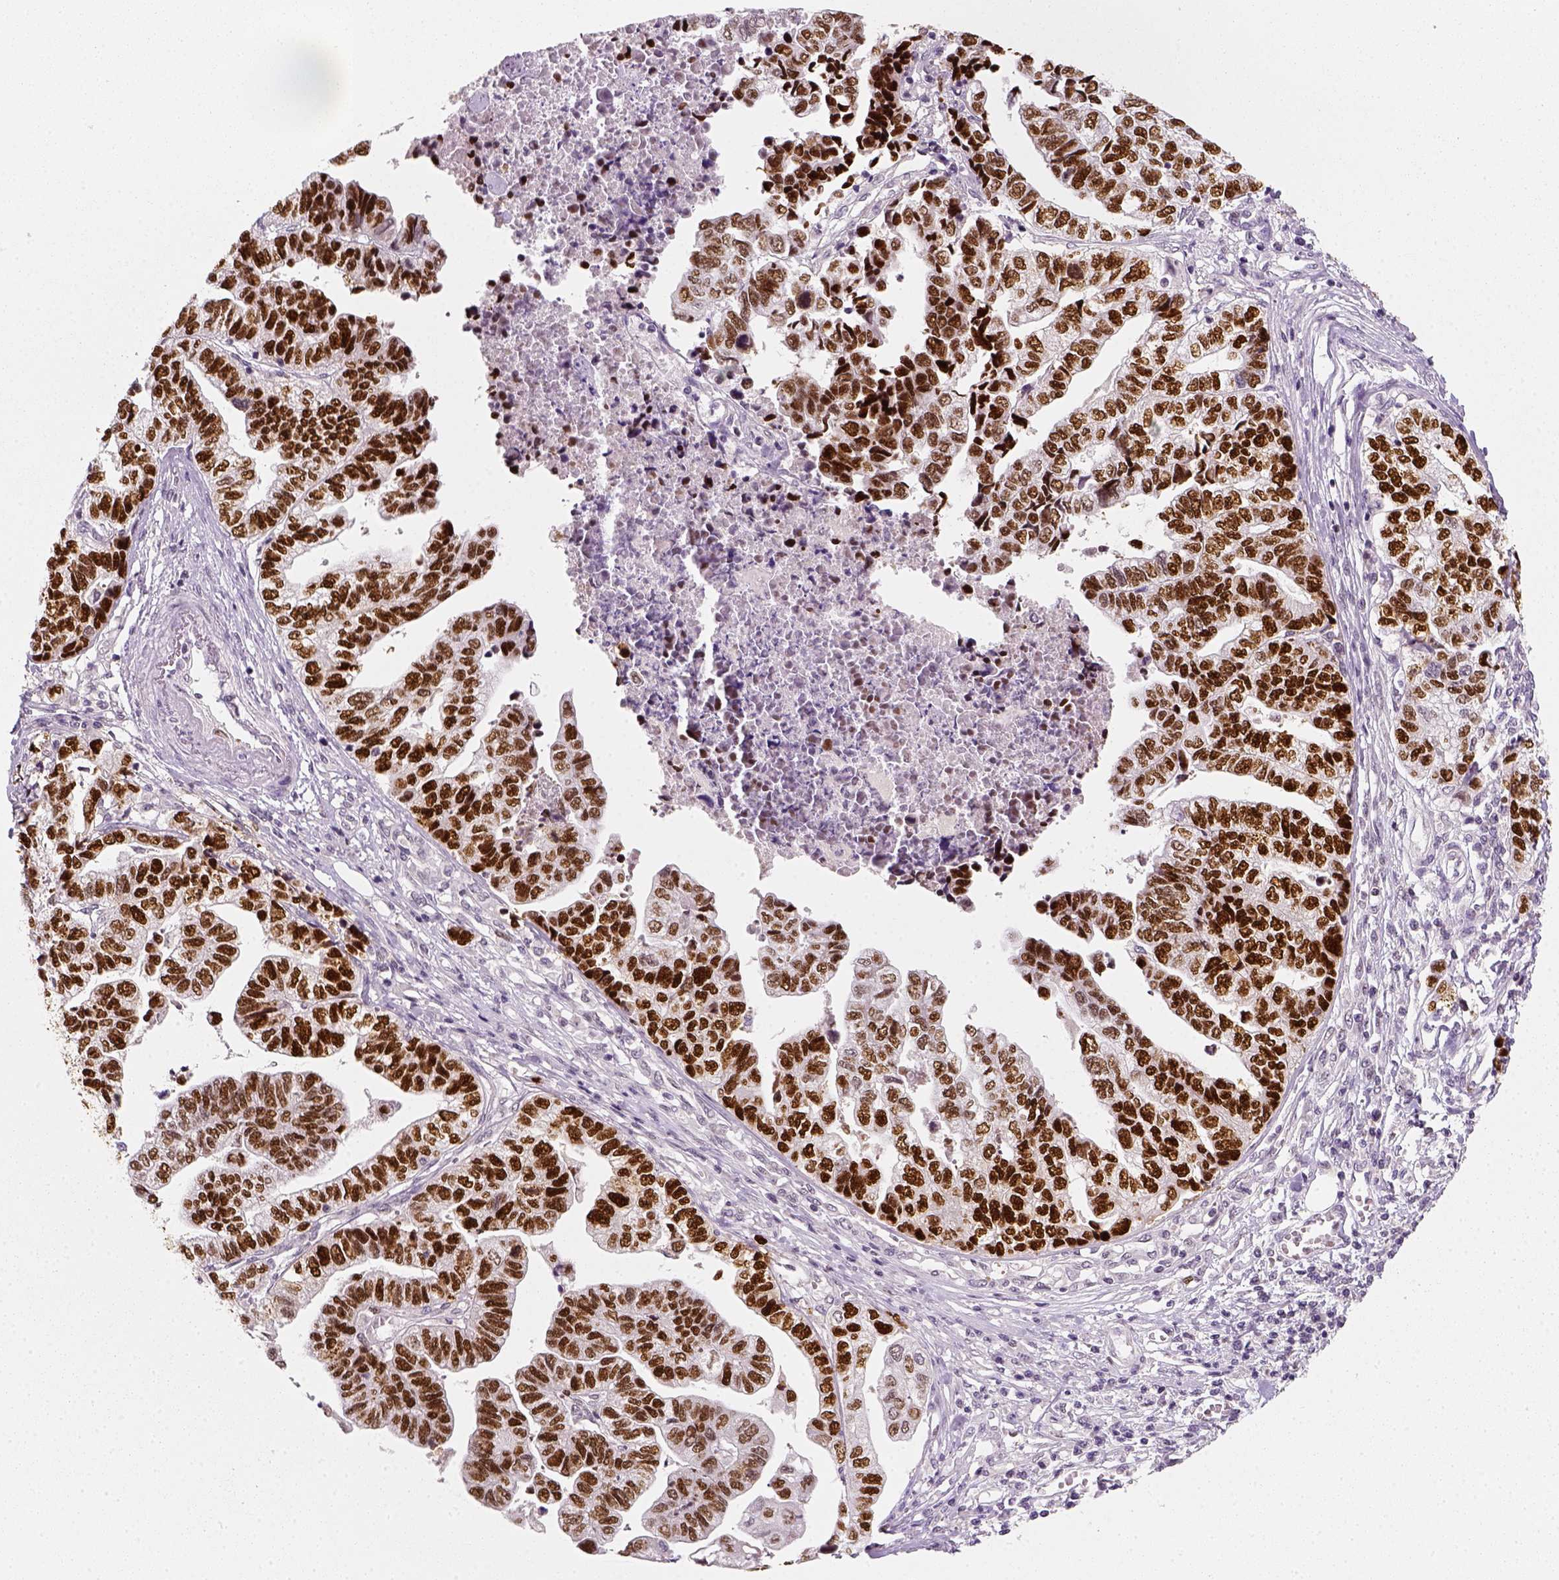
{"staining": {"intensity": "strong", "quantity": ">75%", "location": "nuclear"}, "tissue": "stomach cancer", "cell_type": "Tumor cells", "image_type": "cancer", "snomed": [{"axis": "morphology", "description": "Adenocarcinoma, NOS"}, {"axis": "topography", "description": "Stomach, upper"}], "caption": "IHC of human stomach cancer shows high levels of strong nuclear staining in about >75% of tumor cells.", "gene": "TP53", "patient": {"sex": "female", "age": 67}}